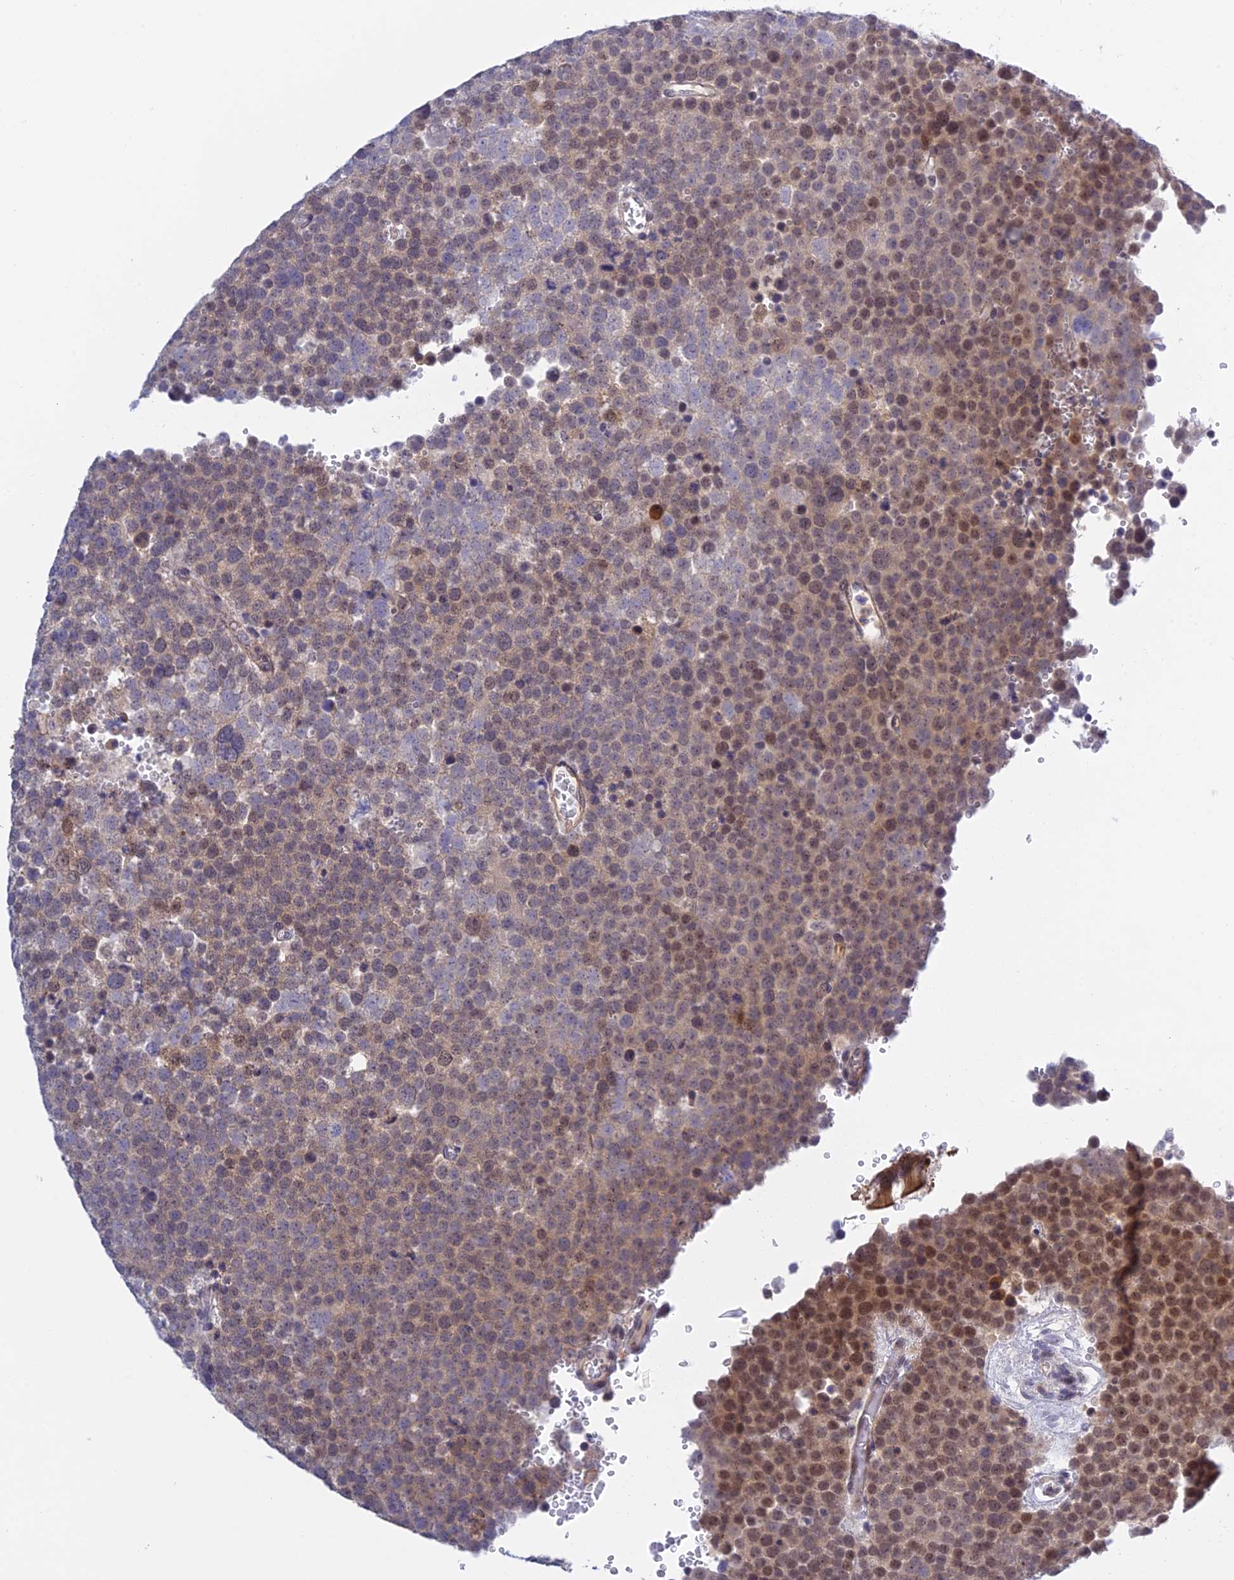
{"staining": {"intensity": "moderate", "quantity": "25%-75%", "location": "nuclear"}, "tissue": "testis cancer", "cell_type": "Tumor cells", "image_type": "cancer", "snomed": [{"axis": "morphology", "description": "Seminoma, NOS"}, {"axis": "topography", "description": "Testis"}], "caption": "The photomicrograph demonstrates a brown stain indicating the presence of a protein in the nuclear of tumor cells in testis seminoma.", "gene": "TCEA1", "patient": {"sex": "male", "age": 71}}